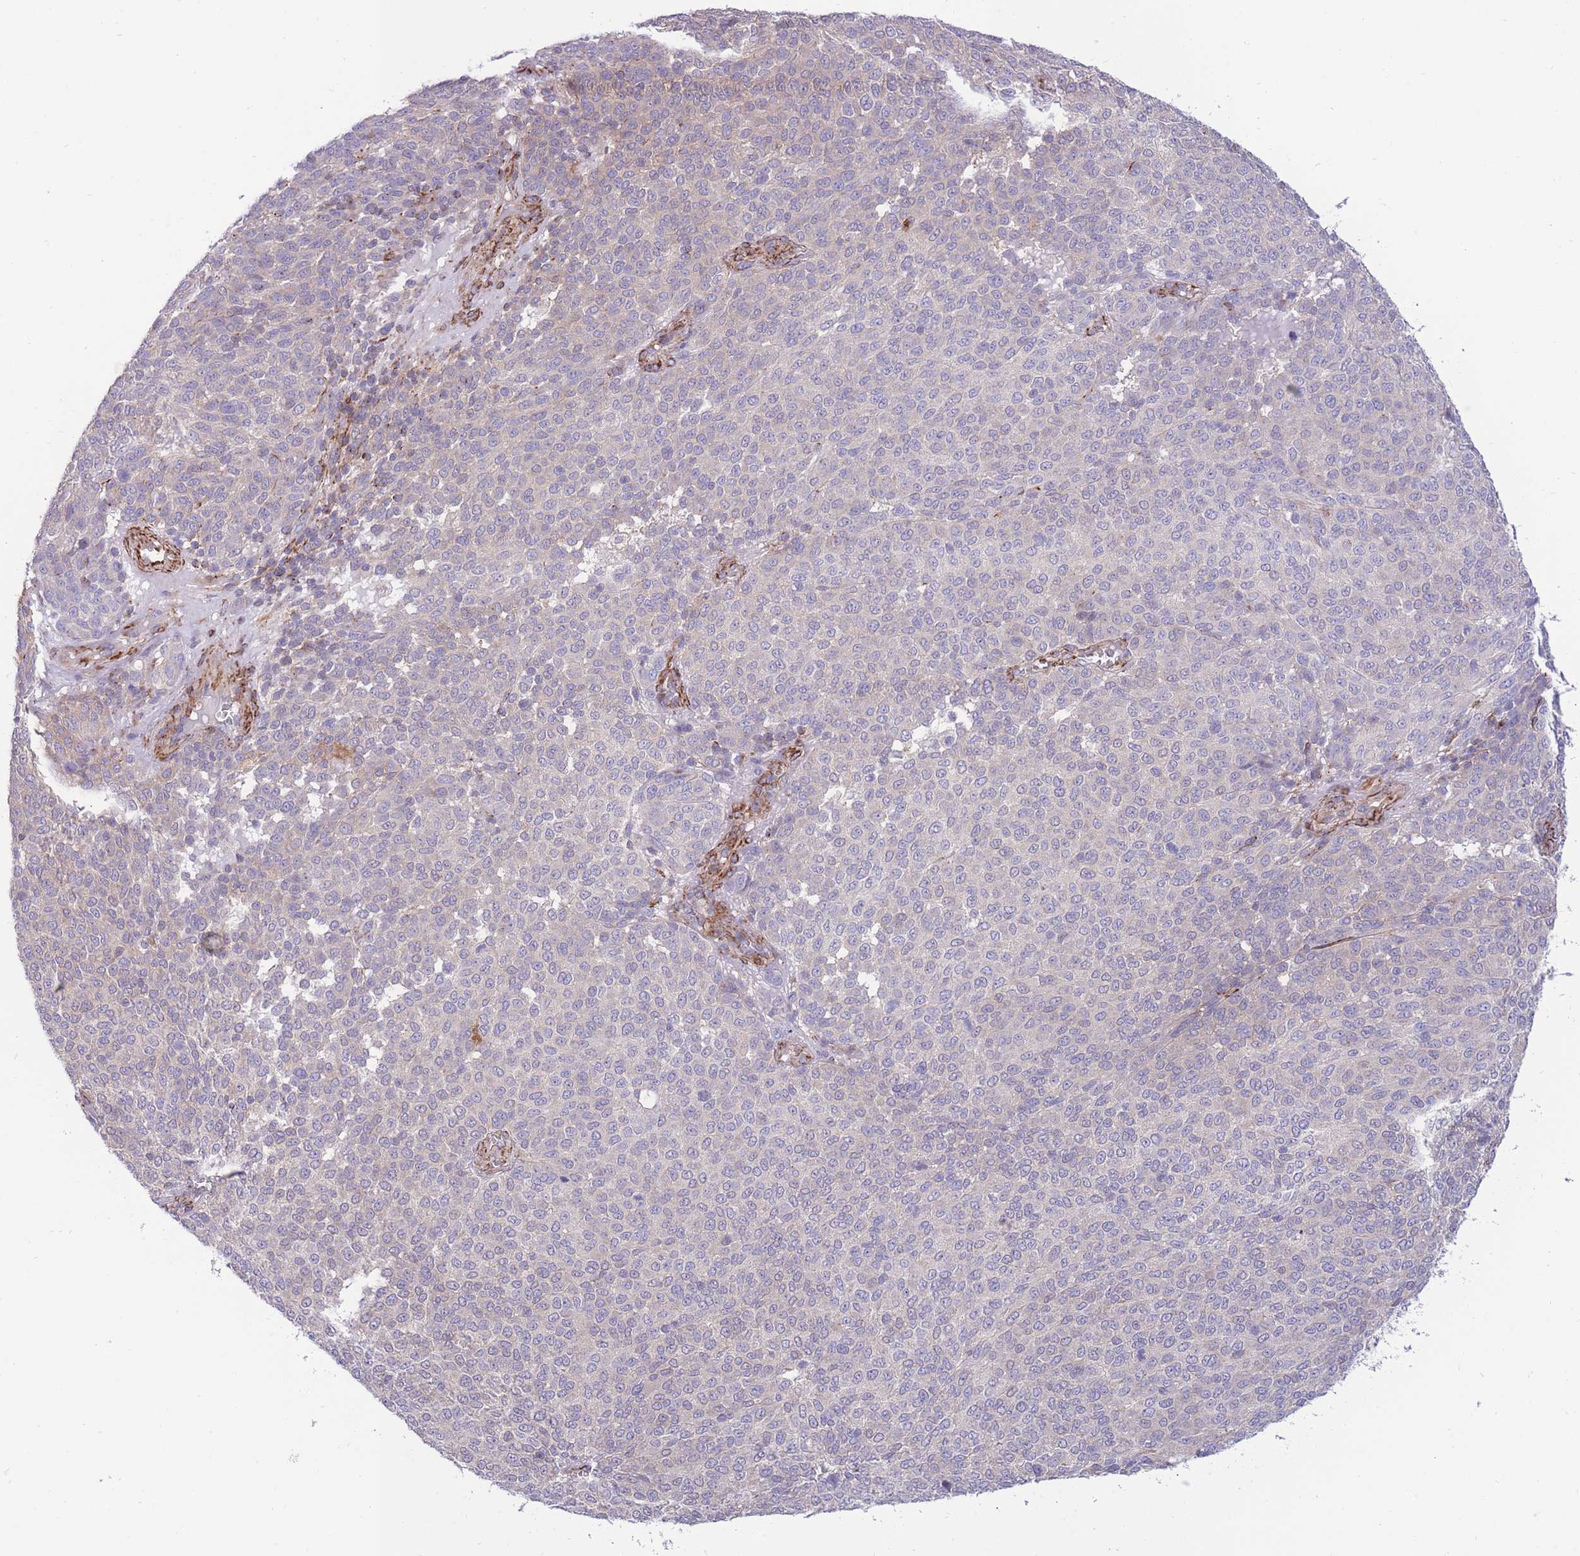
{"staining": {"intensity": "negative", "quantity": "none", "location": "none"}, "tissue": "melanoma", "cell_type": "Tumor cells", "image_type": "cancer", "snomed": [{"axis": "morphology", "description": "Malignant melanoma, NOS"}, {"axis": "topography", "description": "Skin"}], "caption": "IHC of human malignant melanoma exhibits no positivity in tumor cells. (Immunohistochemistry (ihc), brightfield microscopy, high magnification).", "gene": "RGS11", "patient": {"sex": "male", "age": 49}}